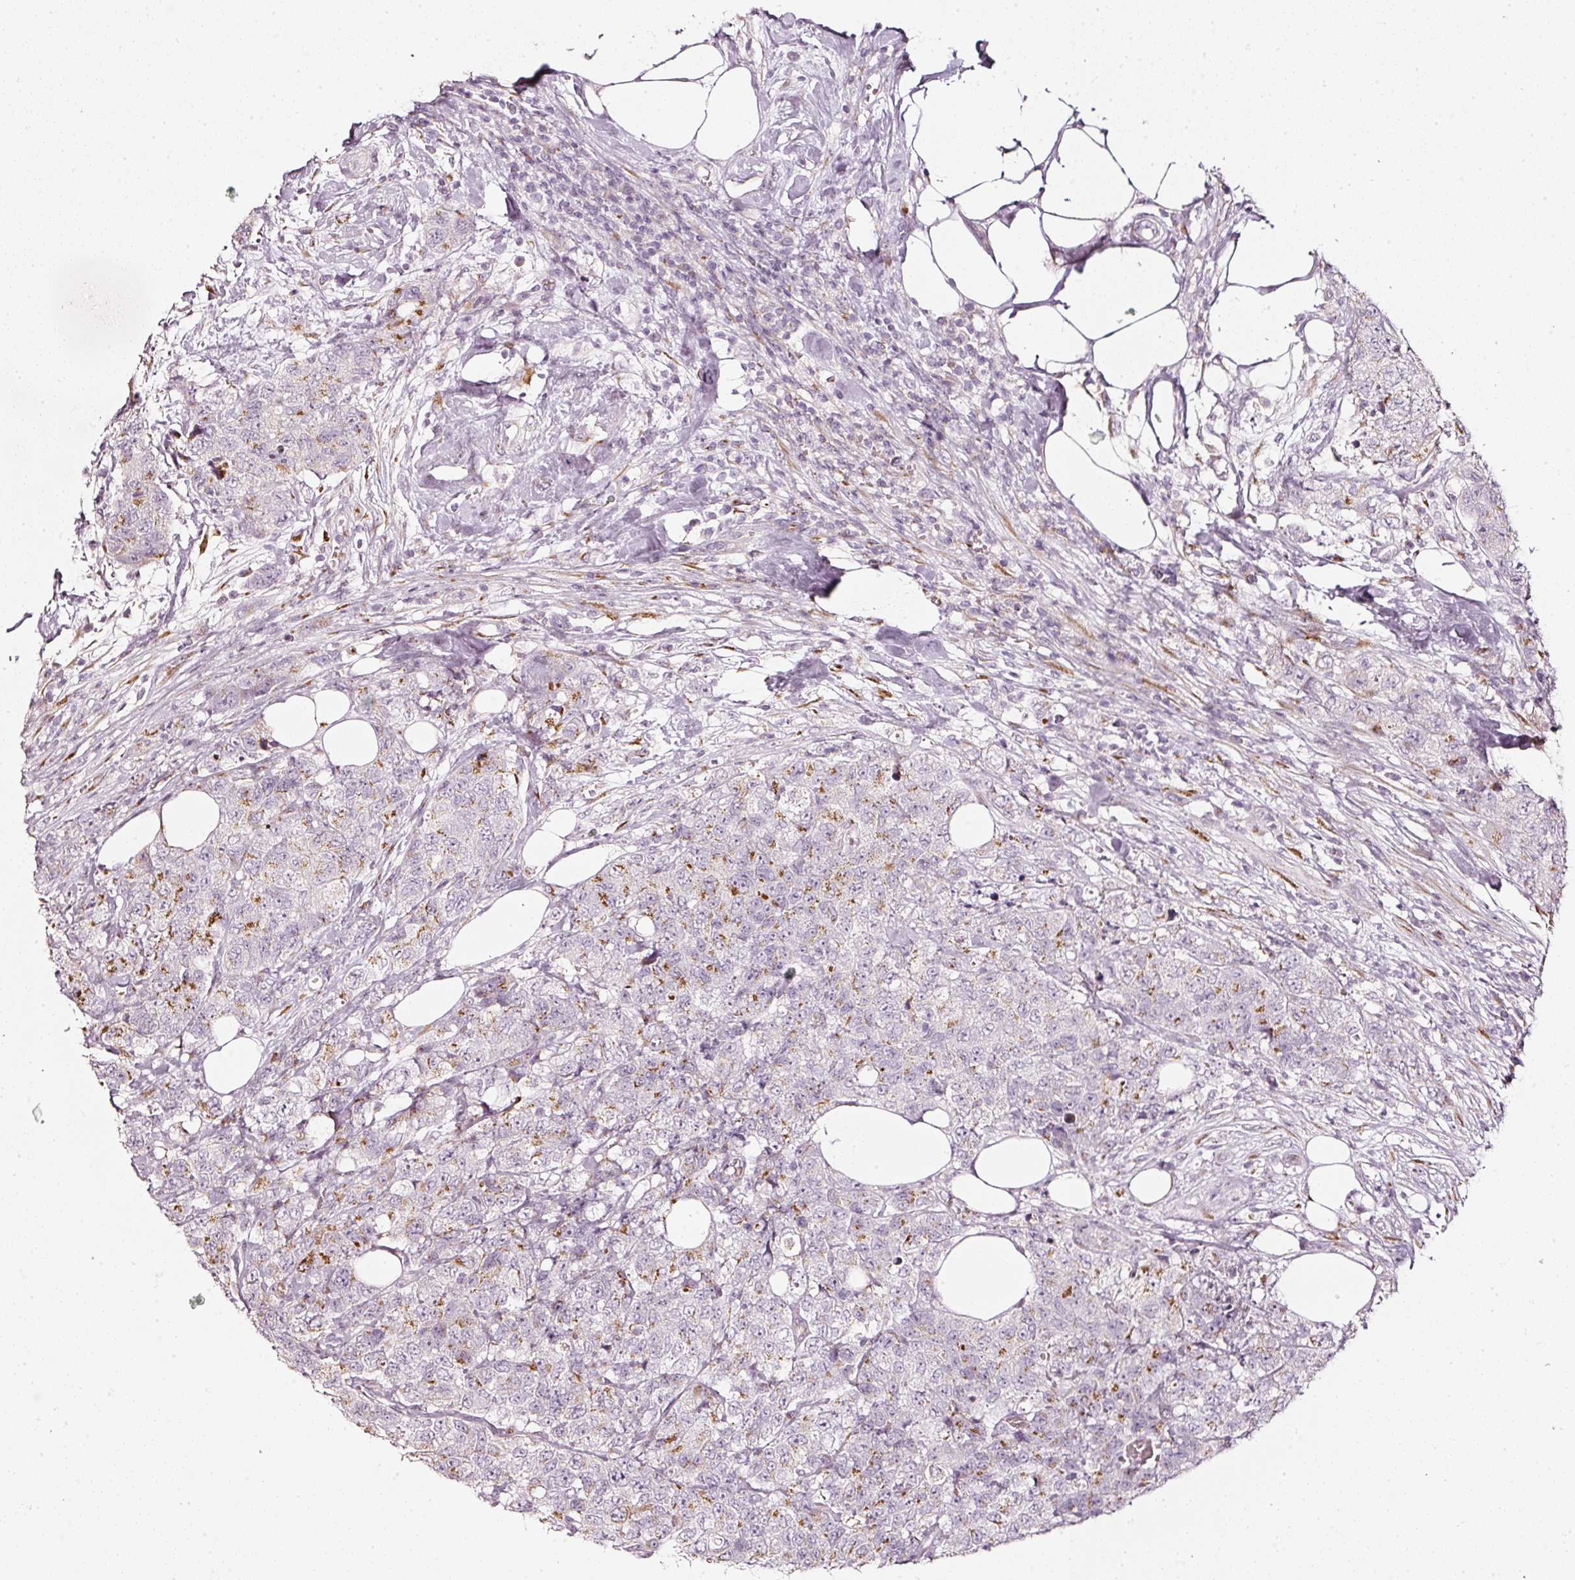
{"staining": {"intensity": "moderate", "quantity": "25%-75%", "location": "cytoplasmic/membranous"}, "tissue": "urothelial cancer", "cell_type": "Tumor cells", "image_type": "cancer", "snomed": [{"axis": "morphology", "description": "Urothelial carcinoma, High grade"}, {"axis": "topography", "description": "Urinary bladder"}], "caption": "The micrograph demonstrates immunohistochemical staining of urothelial cancer. There is moderate cytoplasmic/membranous positivity is appreciated in approximately 25%-75% of tumor cells.", "gene": "SDF4", "patient": {"sex": "female", "age": 78}}